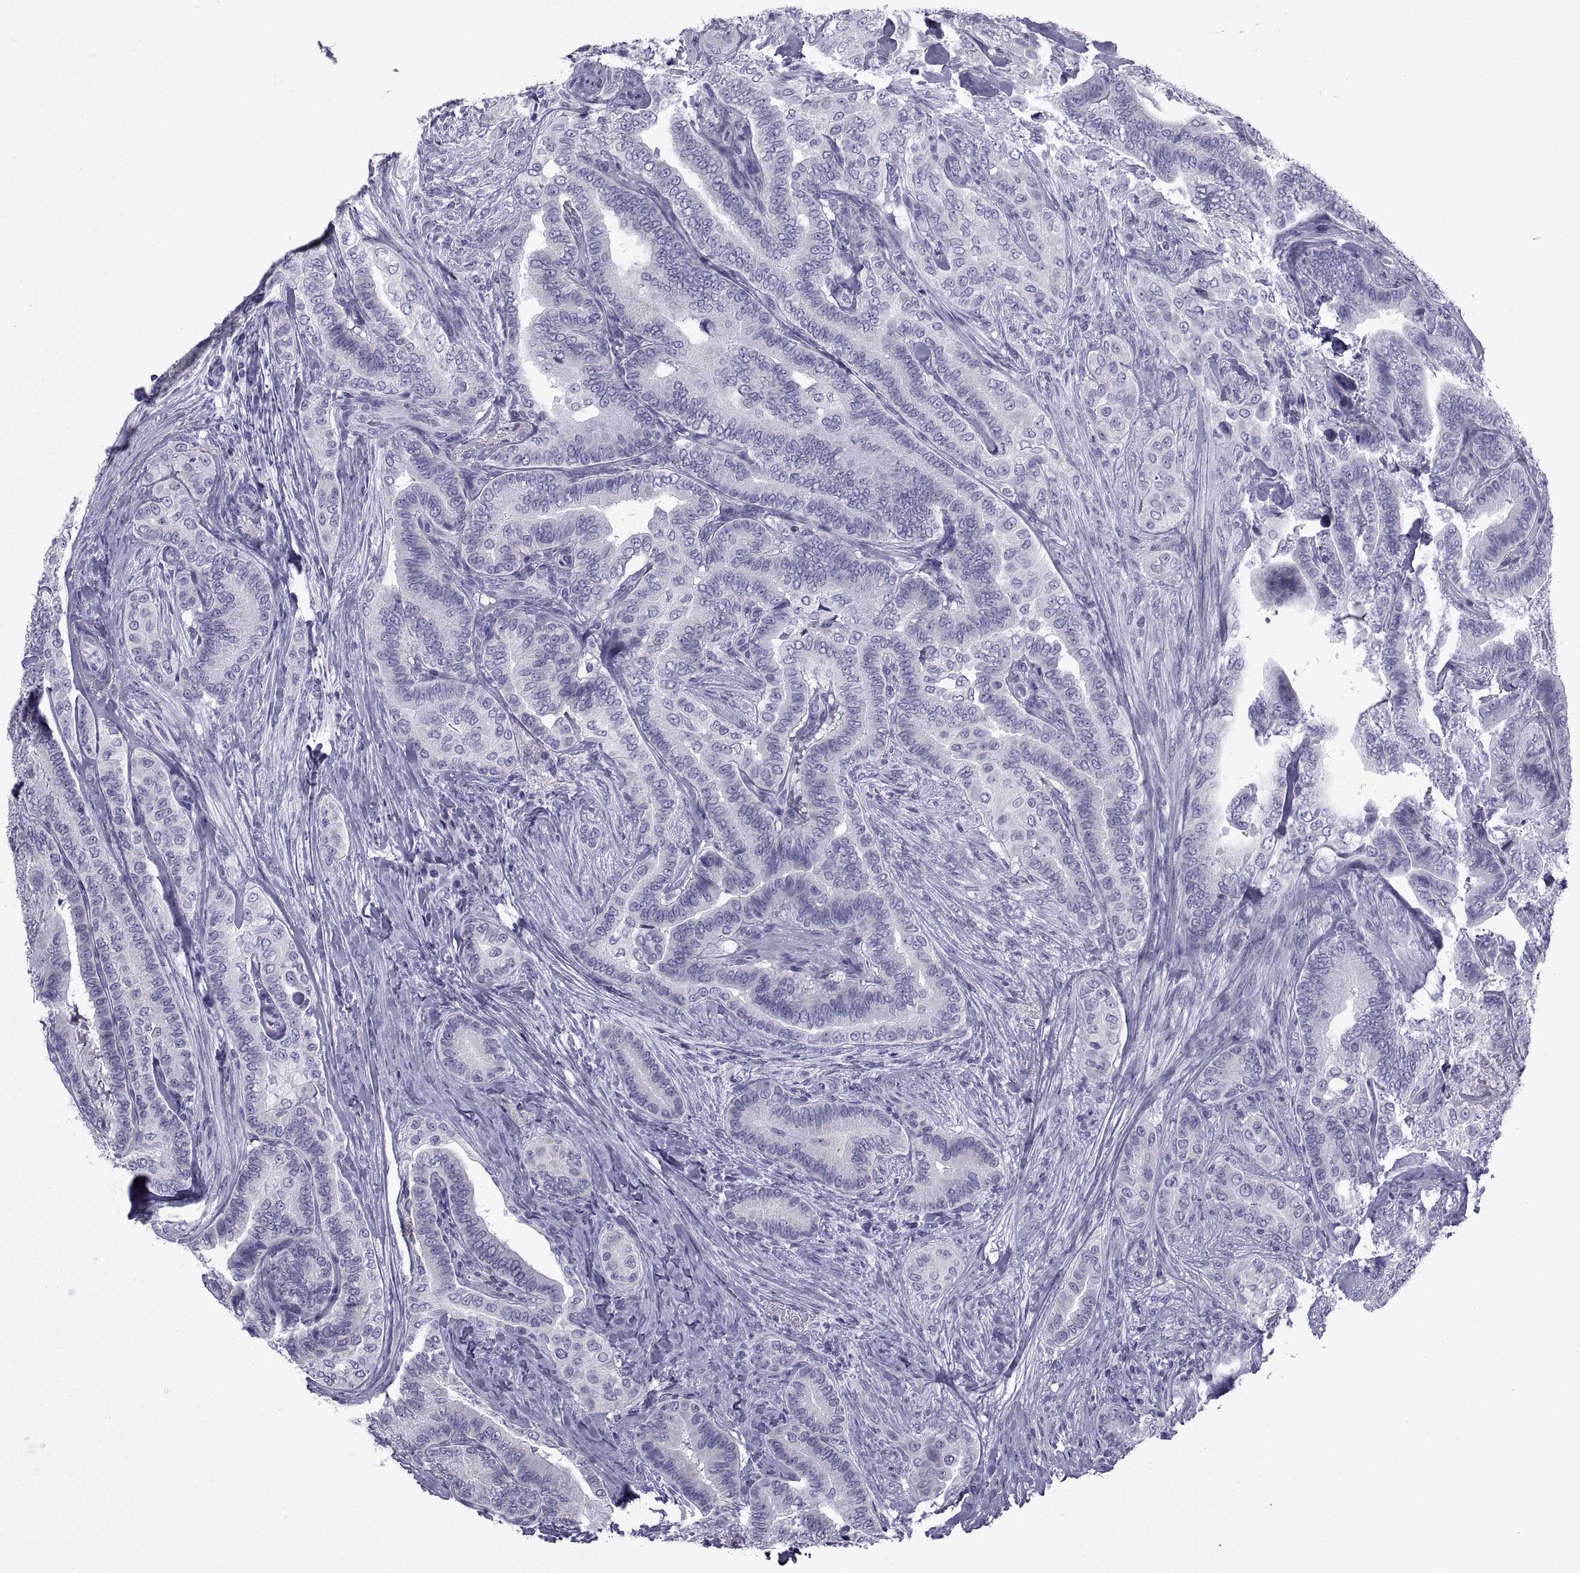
{"staining": {"intensity": "negative", "quantity": "none", "location": "none"}, "tissue": "thyroid cancer", "cell_type": "Tumor cells", "image_type": "cancer", "snomed": [{"axis": "morphology", "description": "Papillary adenocarcinoma, NOS"}, {"axis": "topography", "description": "Thyroid gland"}], "caption": "Tumor cells are negative for protein expression in human thyroid cancer (papillary adenocarcinoma).", "gene": "NPTX2", "patient": {"sex": "male", "age": 61}}